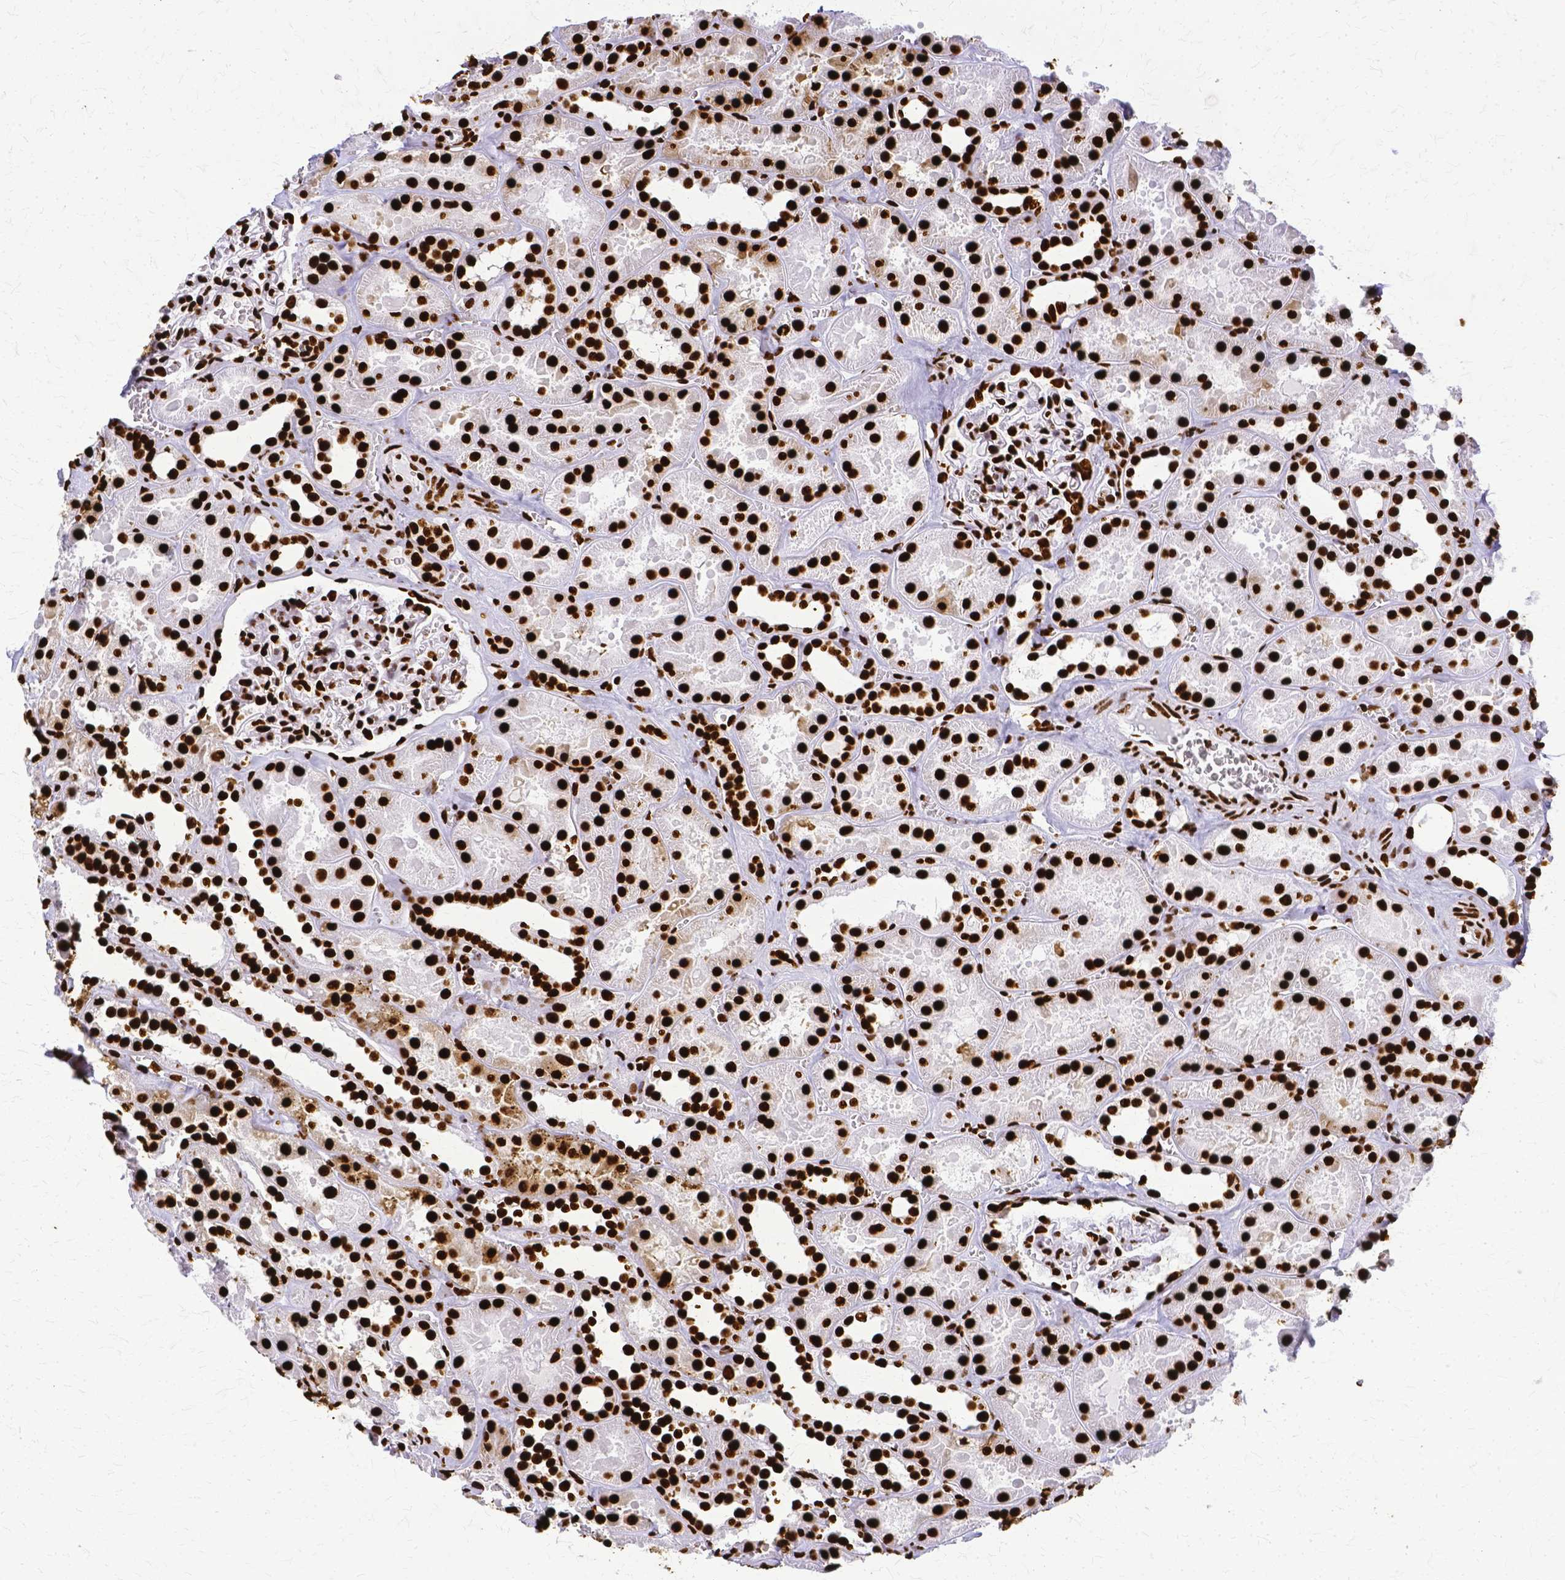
{"staining": {"intensity": "strong", "quantity": ">75%", "location": "nuclear"}, "tissue": "kidney", "cell_type": "Cells in glomeruli", "image_type": "normal", "snomed": [{"axis": "morphology", "description": "Normal tissue, NOS"}, {"axis": "topography", "description": "Kidney"}], "caption": "Kidney stained with DAB (3,3'-diaminobenzidine) immunohistochemistry demonstrates high levels of strong nuclear positivity in approximately >75% of cells in glomeruli.", "gene": "SFPQ", "patient": {"sex": "female", "age": 41}}